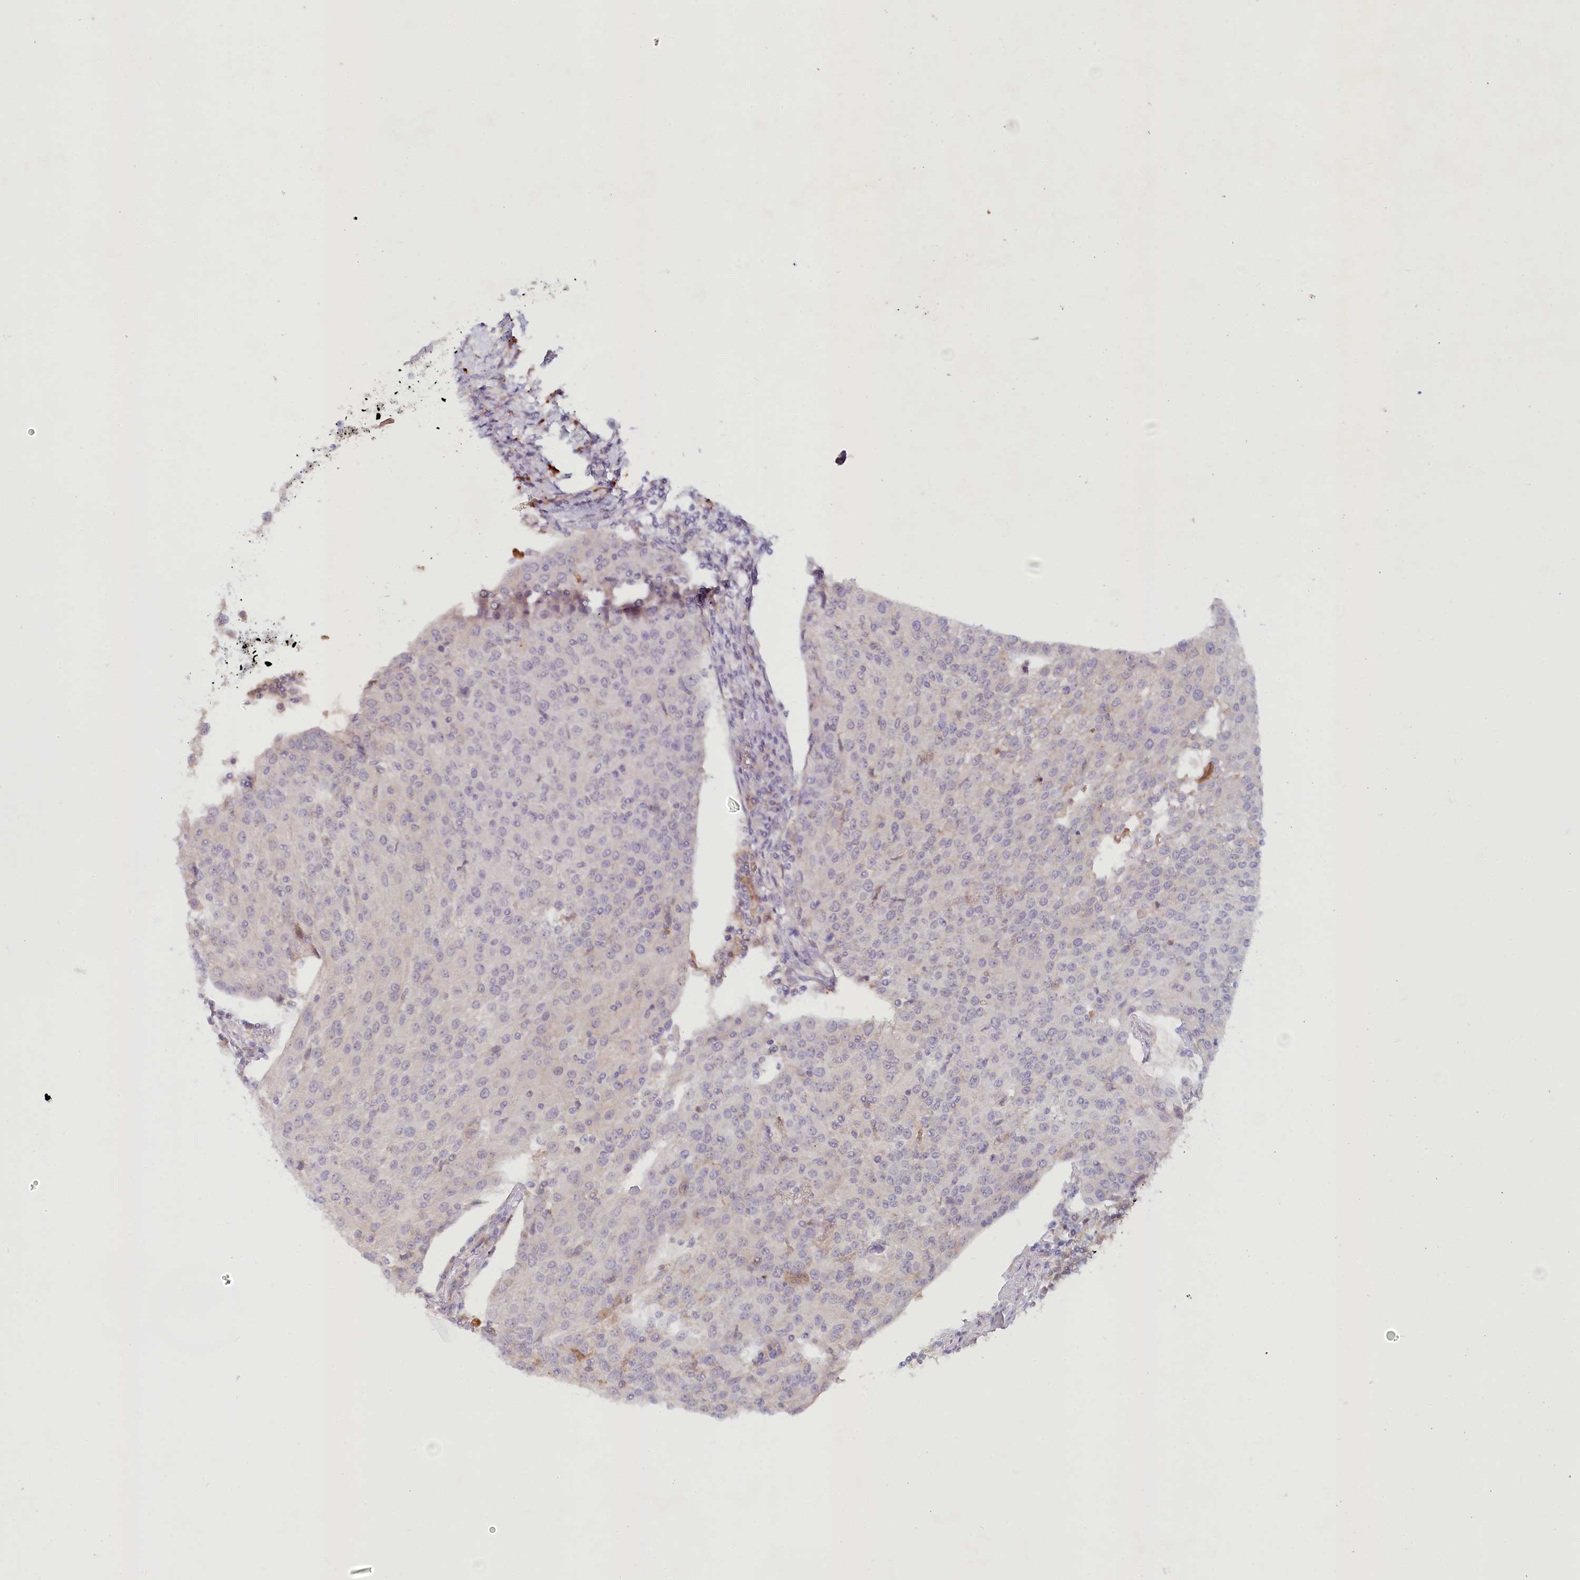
{"staining": {"intensity": "negative", "quantity": "none", "location": "none"}, "tissue": "urothelial cancer", "cell_type": "Tumor cells", "image_type": "cancer", "snomed": [{"axis": "morphology", "description": "Urothelial carcinoma, High grade"}, {"axis": "topography", "description": "Urinary bladder"}], "caption": "Micrograph shows no significant protein staining in tumor cells of urothelial carcinoma (high-grade).", "gene": "PSAPL1", "patient": {"sex": "female", "age": 85}}